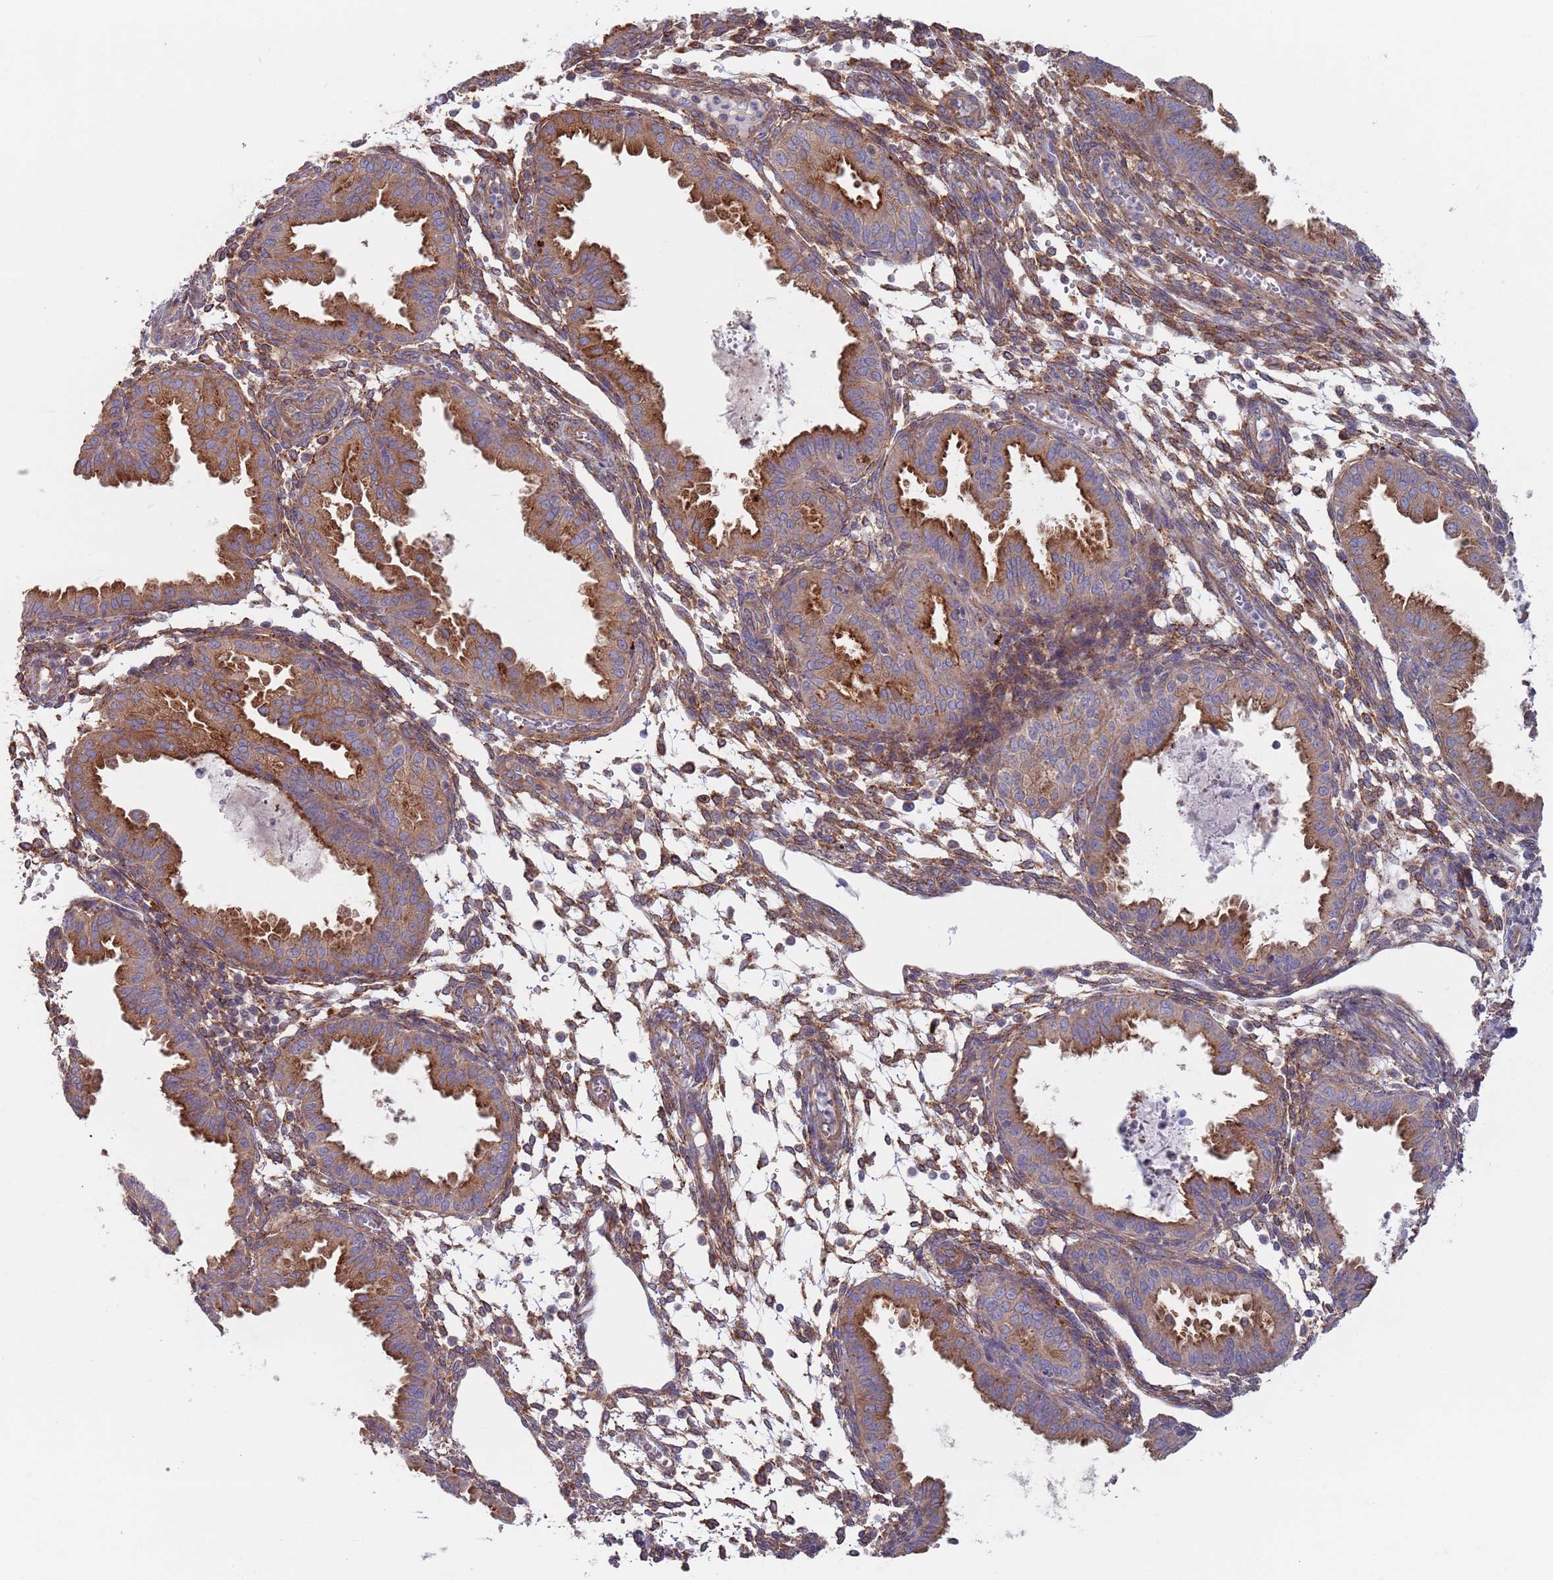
{"staining": {"intensity": "moderate", "quantity": "<25%", "location": "cytoplasmic/membranous"}, "tissue": "endometrium", "cell_type": "Cells in endometrial stroma", "image_type": "normal", "snomed": [{"axis": "morphology", "description": "Normal tissue, NOS"}, {"axis": "topography", "description": "Endometrium"}], "caption": "The immunohistochemical stain shows moderate cytoplasmic/membranous staining in cells in endometrial stroma of normal endometrium. The staining was performed using DAB (3,3'-diaminobenzidine), with brown indicating positive protein expression. Nuclei are stained blue with hematoxylin.", "gene": "APPL2", "patient": {"sex": "female", "age": 33}}